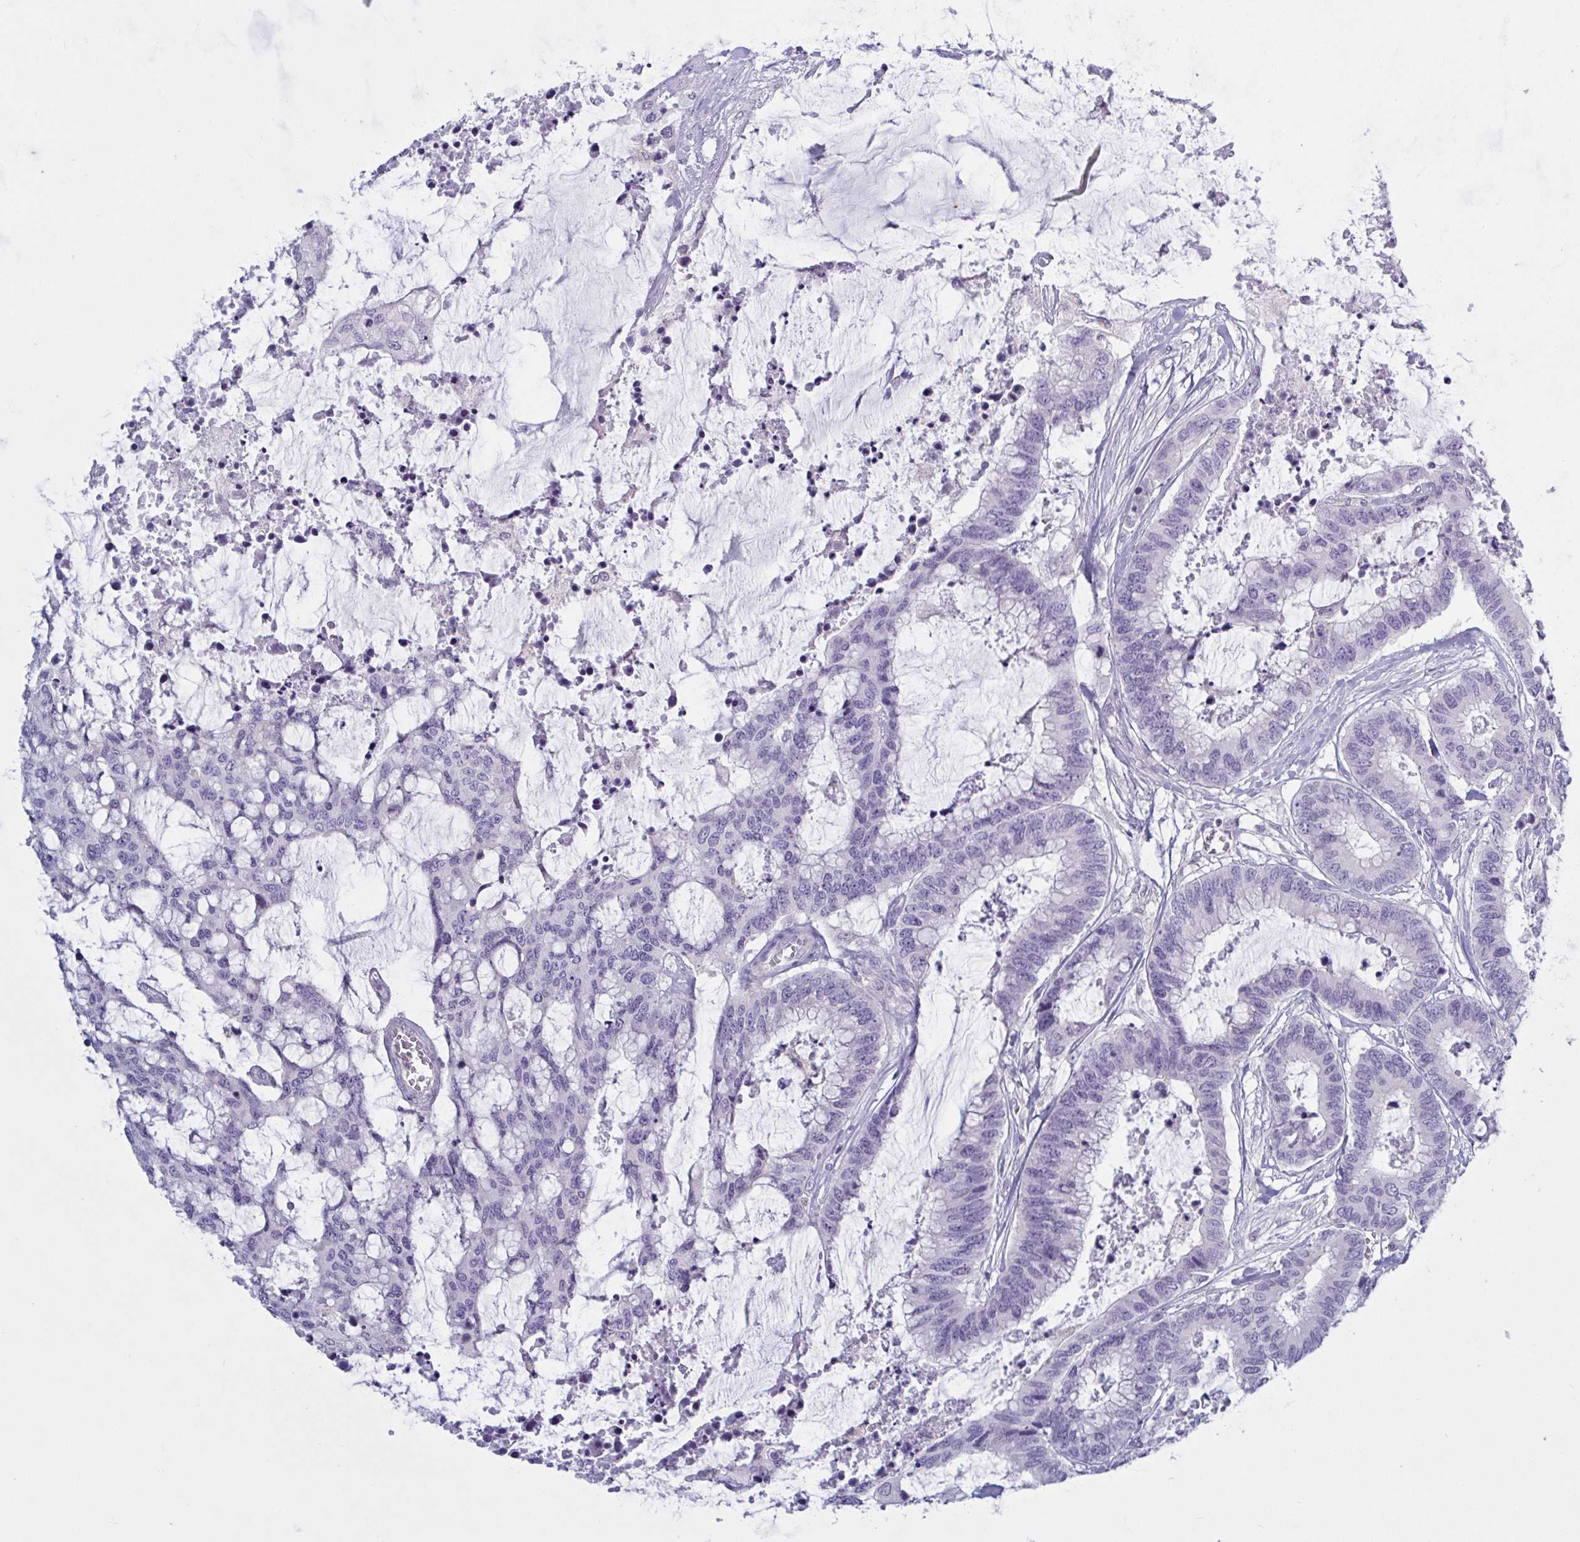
{"staining": {"intensity": "negative", "quantity": "none", "location": "none"}, "tissue": "colorectal cancer", "cell_type": "Tumor cells", "image_type": "cancer", "snomed": [{"axis": "morphology", "description": "Adenocarcinoma, NOS"}, {"axis": "topography", "description": "Rectum"}], "caption": "Immunohistochemical staining of human adenocarcinoma (colorectal) demonstrates no significant positivity in tumor cells. The staining was performed using DAB to visualize the protein expression in brown, while the nuclei were stained in blue with hematoxylin (Magnification: 20x).", "gene": "TANK", "patient": {"sex": "female", "age": 59}}